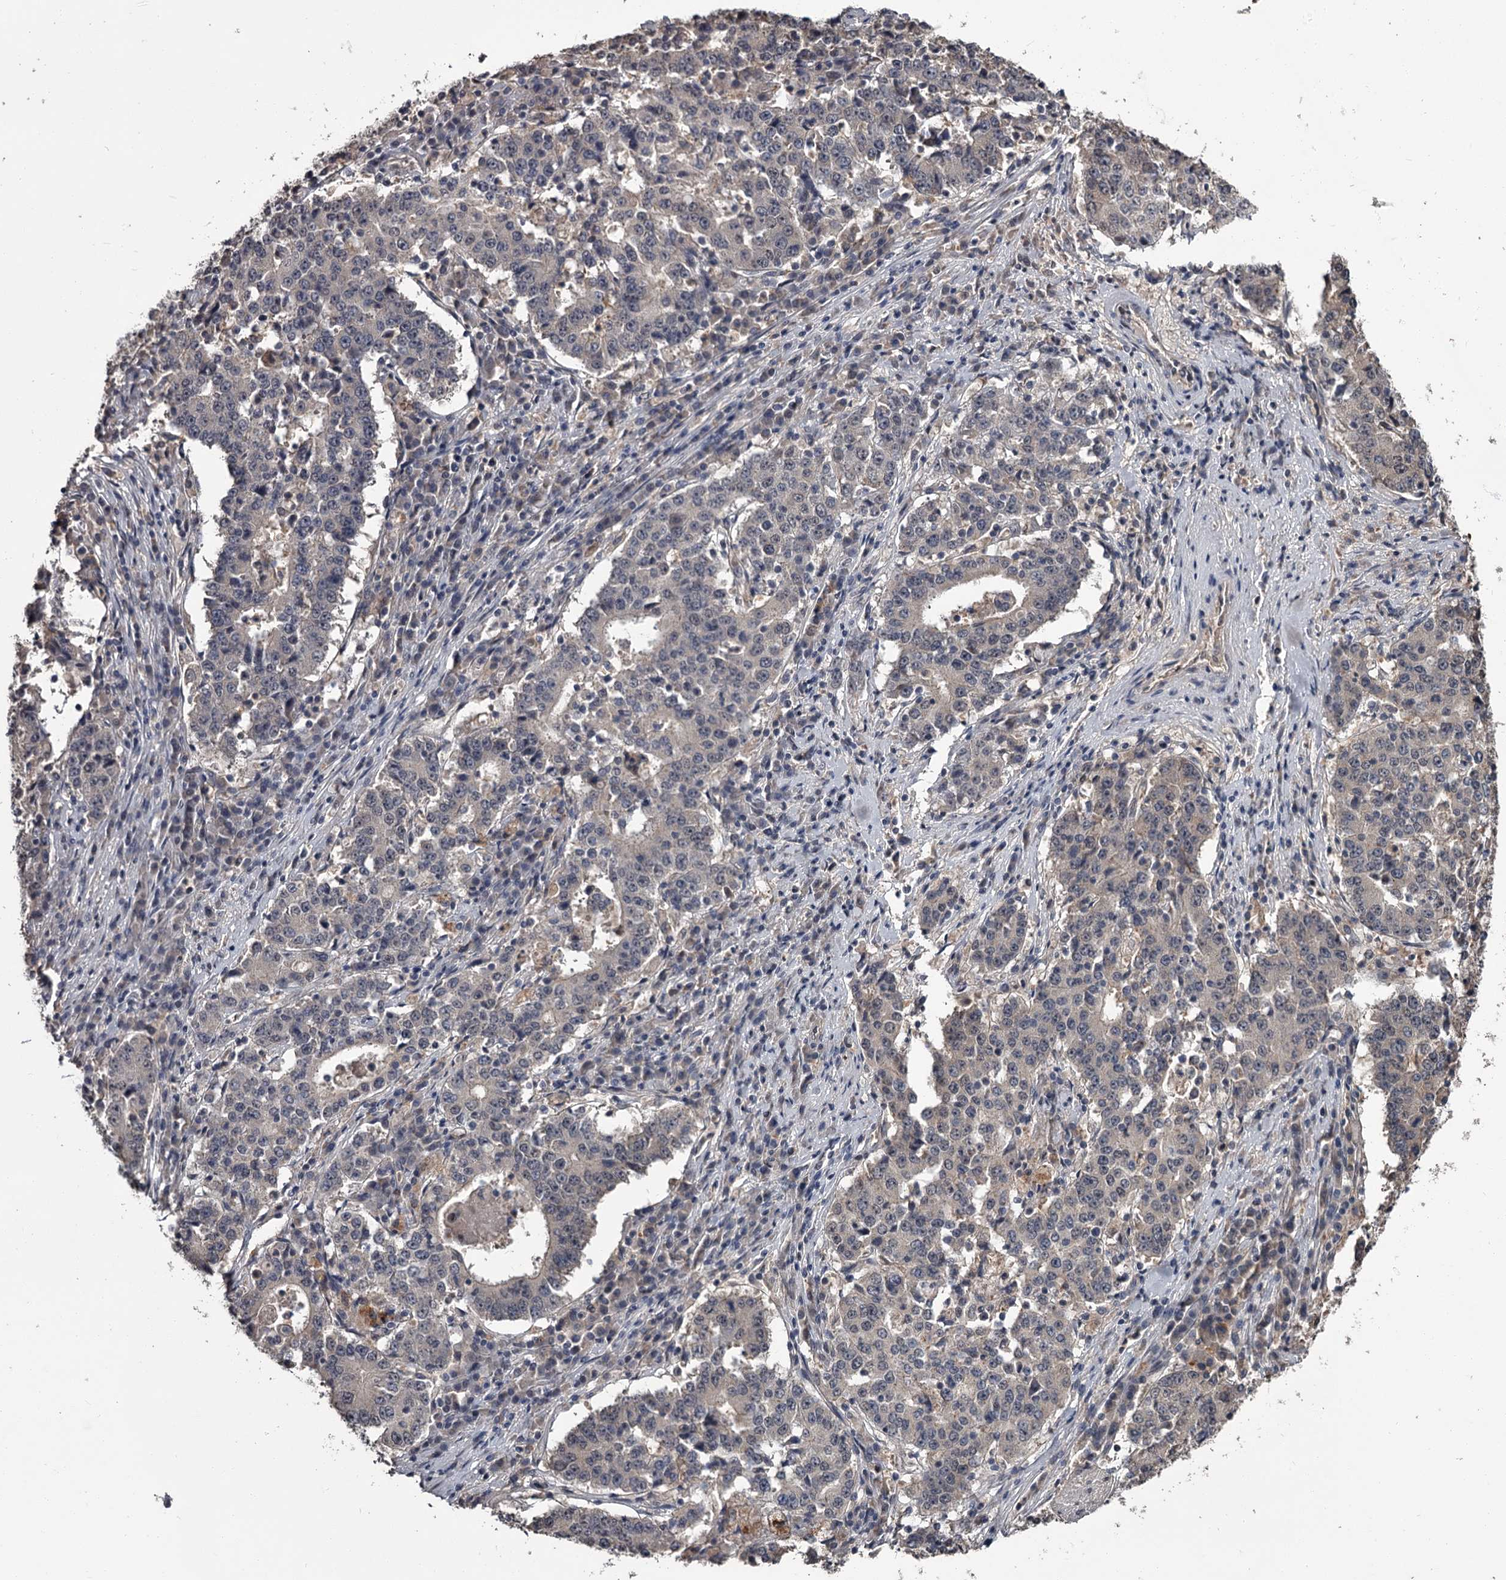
{"staining": {"intensity": "negative", "quantity": "none", "location": "none"}, "tissue": "stomach cancer", "cell_type": "Tumor cells", "image_type": "cancer", "snomed": [{"axis": "morphology", "description": "Adenocarcinoma, NOS"}, {"axis": "topography", "description": "Stomach"}], "caption": "The image exhibits no significant positivity in tumor cells of stomach adenocarcinoma. Nuclei are stained in blue.", "gene": "PRPF40B", "patient": {"sex": "male", "age": 59}}